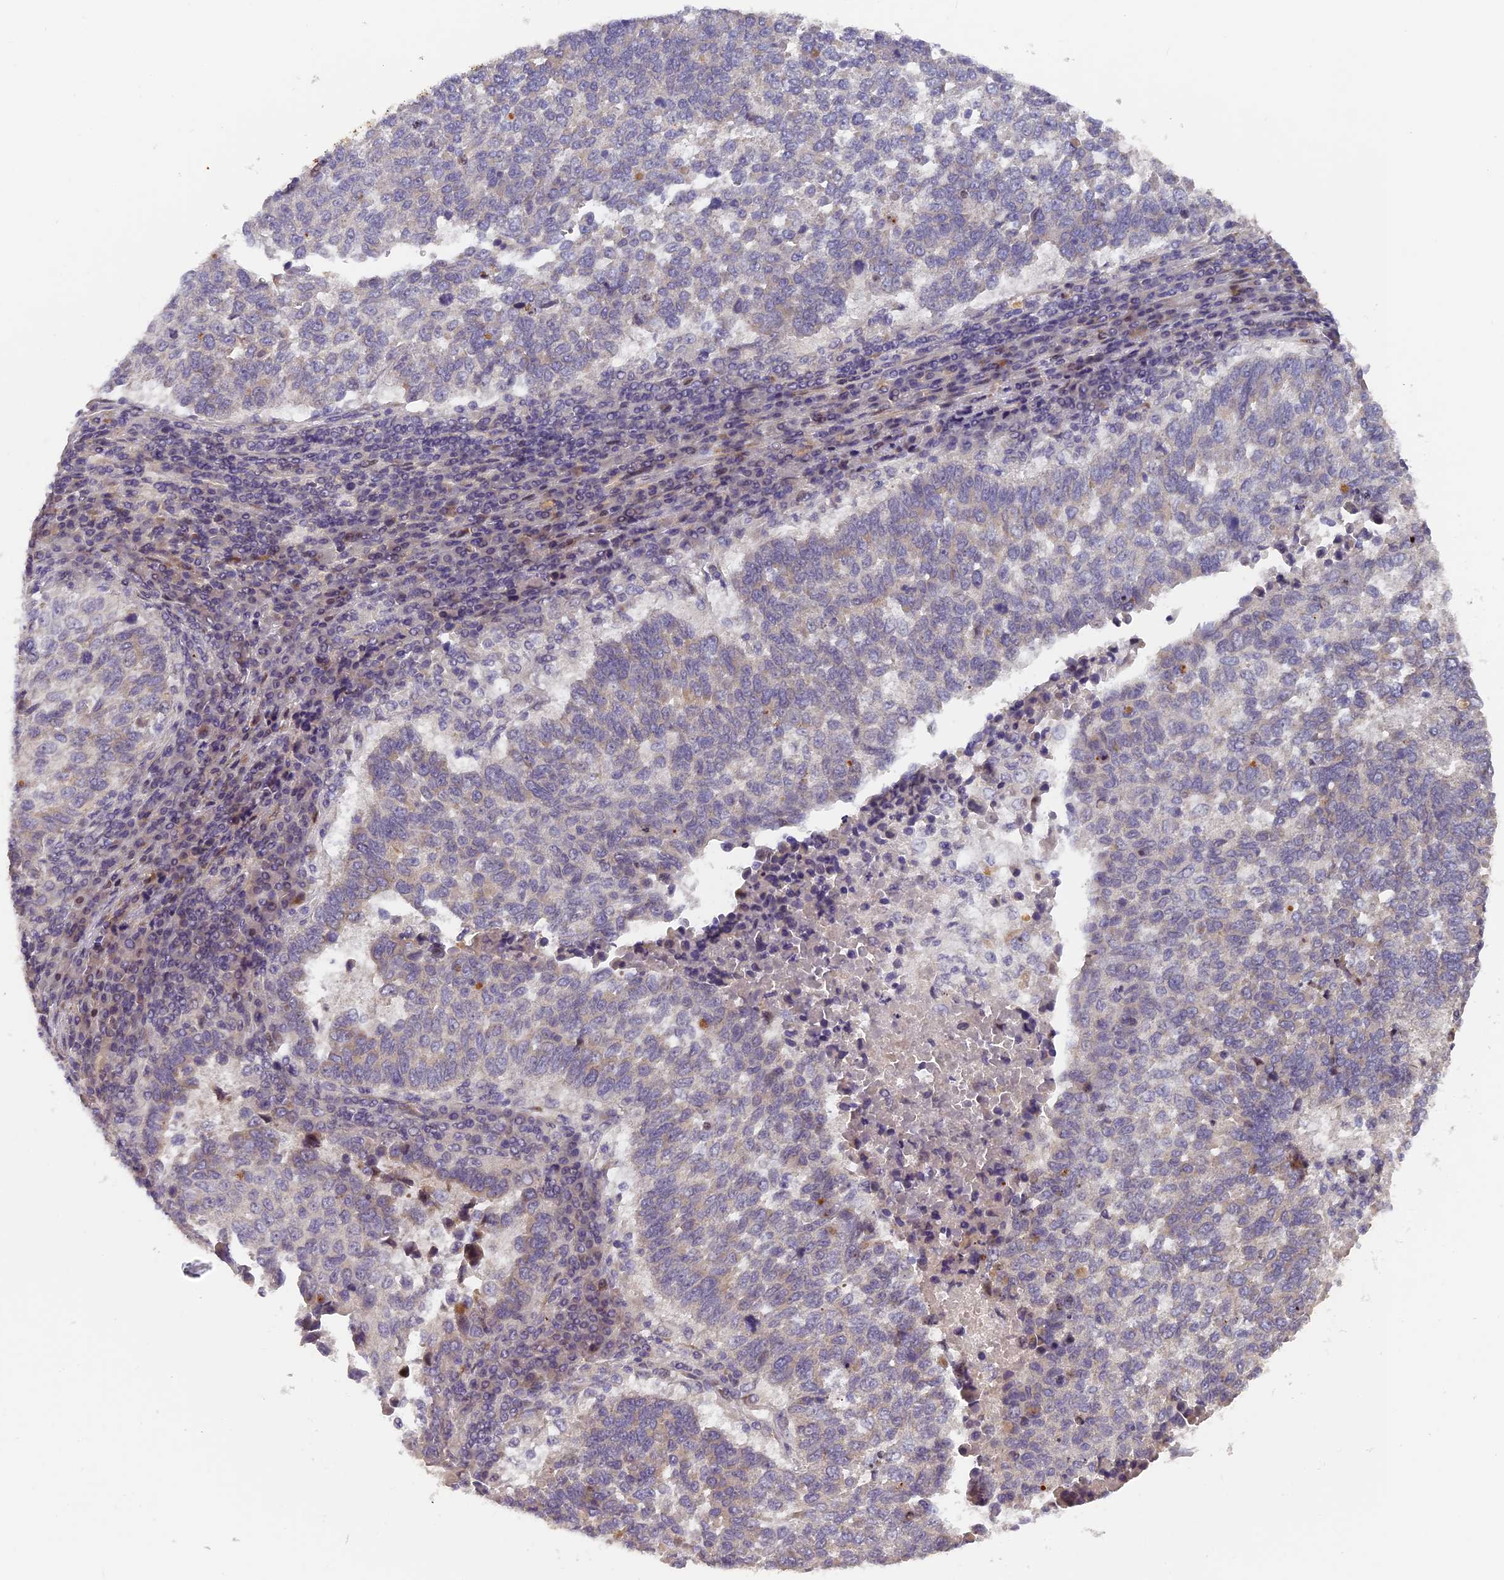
{"staining": {"intensity": "negative", "quantity": "none", "location": "none"}, "tissue": "lung cancer", "cell_type": "Tumor cells", "image_type": "cancer", "snomed": [{"axis": "morphology", "description": "Squamous cell carcinoma, NOS"}, {"axis": "topography", "description": "Lung"}], "caption": "This is a micrograph of IHC staining of lung cancer (squamous cell carcinoma), which shows no positivity in tumor cells.", "gene": "RAB28", "patient": {"sex": "male", "age": 73}}